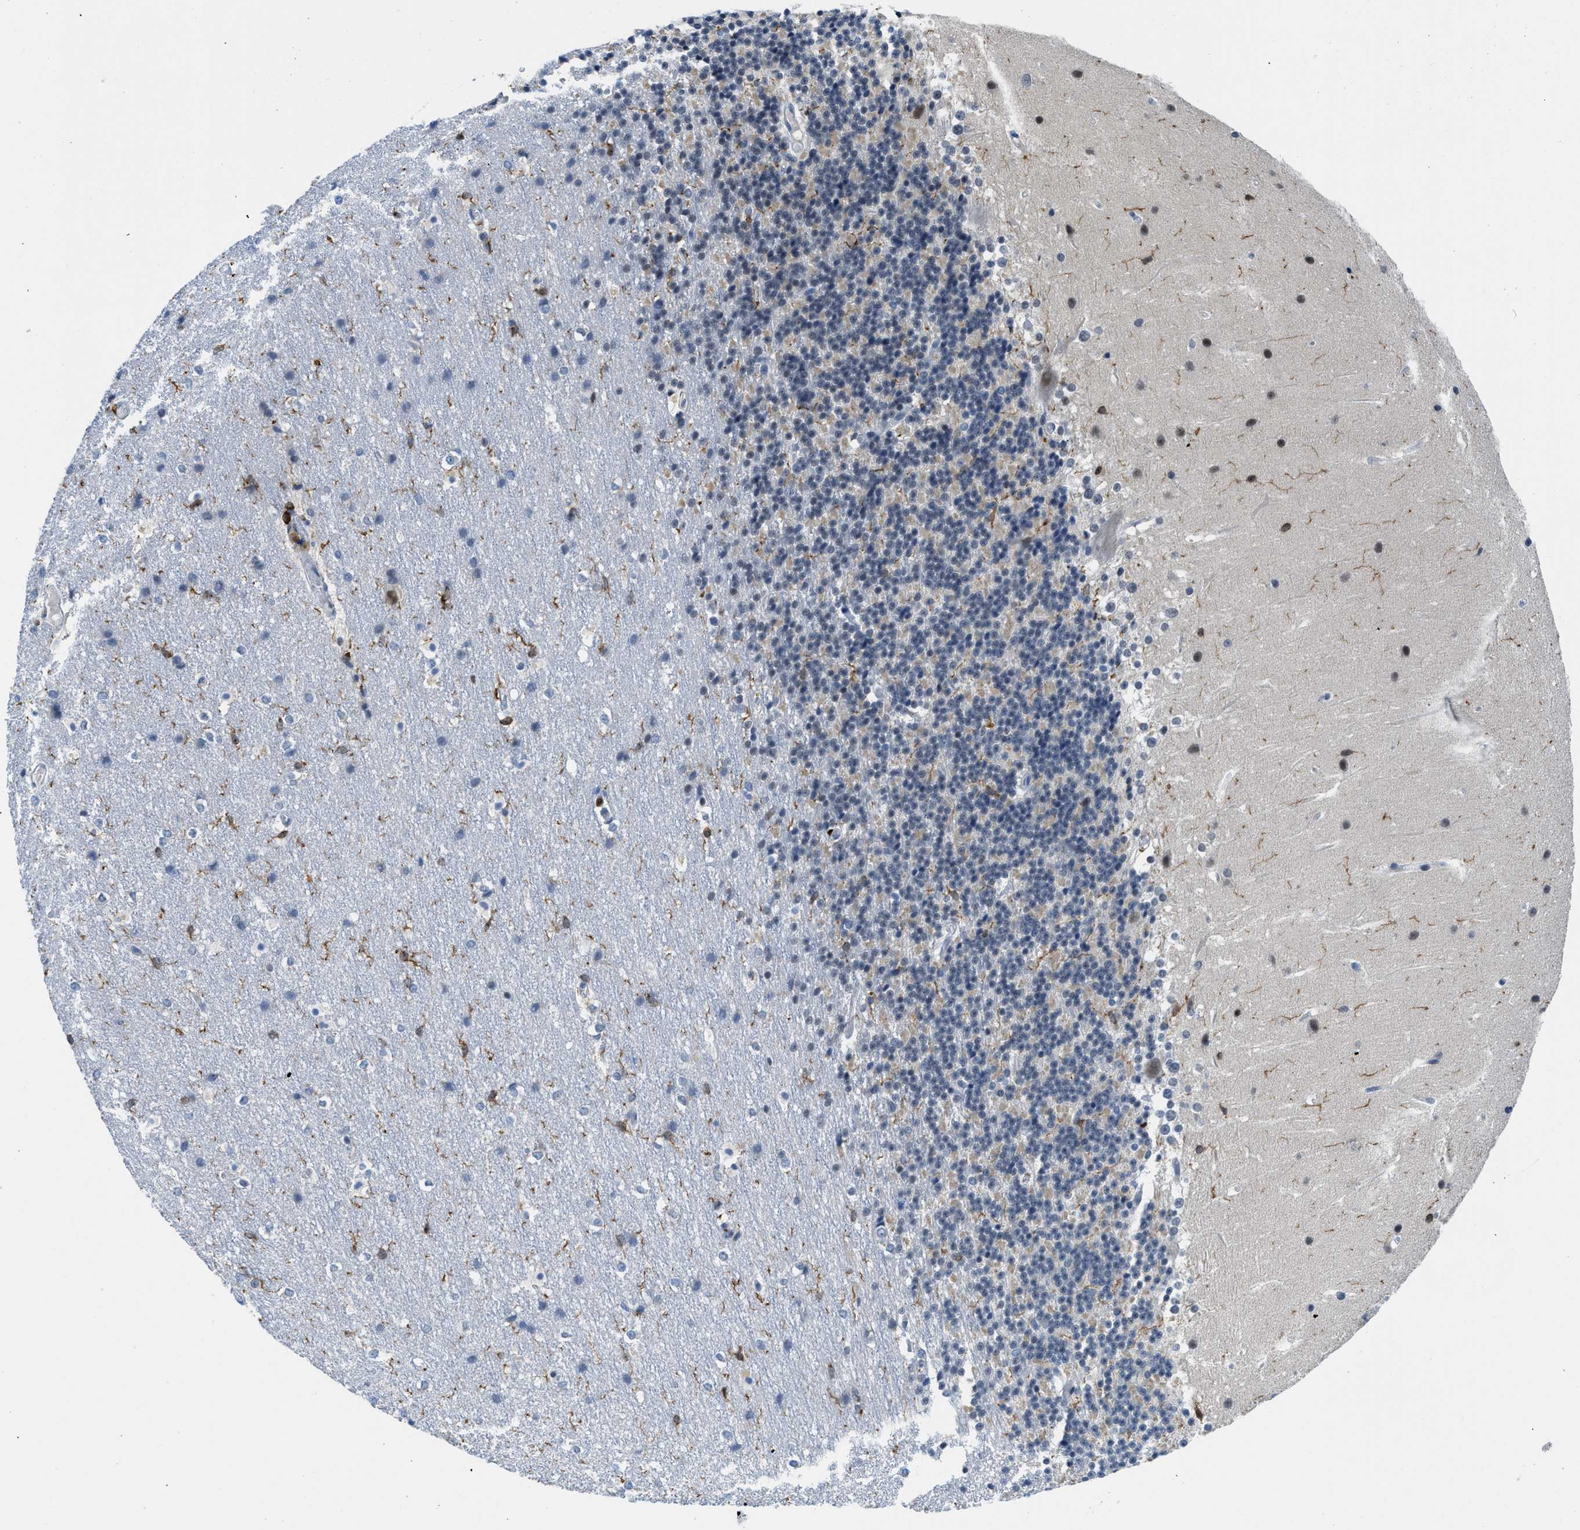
{"staining": {"intensity": "negative", "quantity": "none", "location": "none"}, "tissue": "cerebellum", "cell_type": "Cells in granular layer", "image_type": "normal", "snomed": [{"axis": "morphology", "description": "Normal tissue, NOS"}, {"axis": "topography", "description": "Cerebellum"}], "caption": "IHC histopathology image of benign human cerebellum stained for a protein (brown), which reveals no positivity in cells in granular layer.", "gene": "FAM151A", "patient": {"sex": "female", "age": 19}}